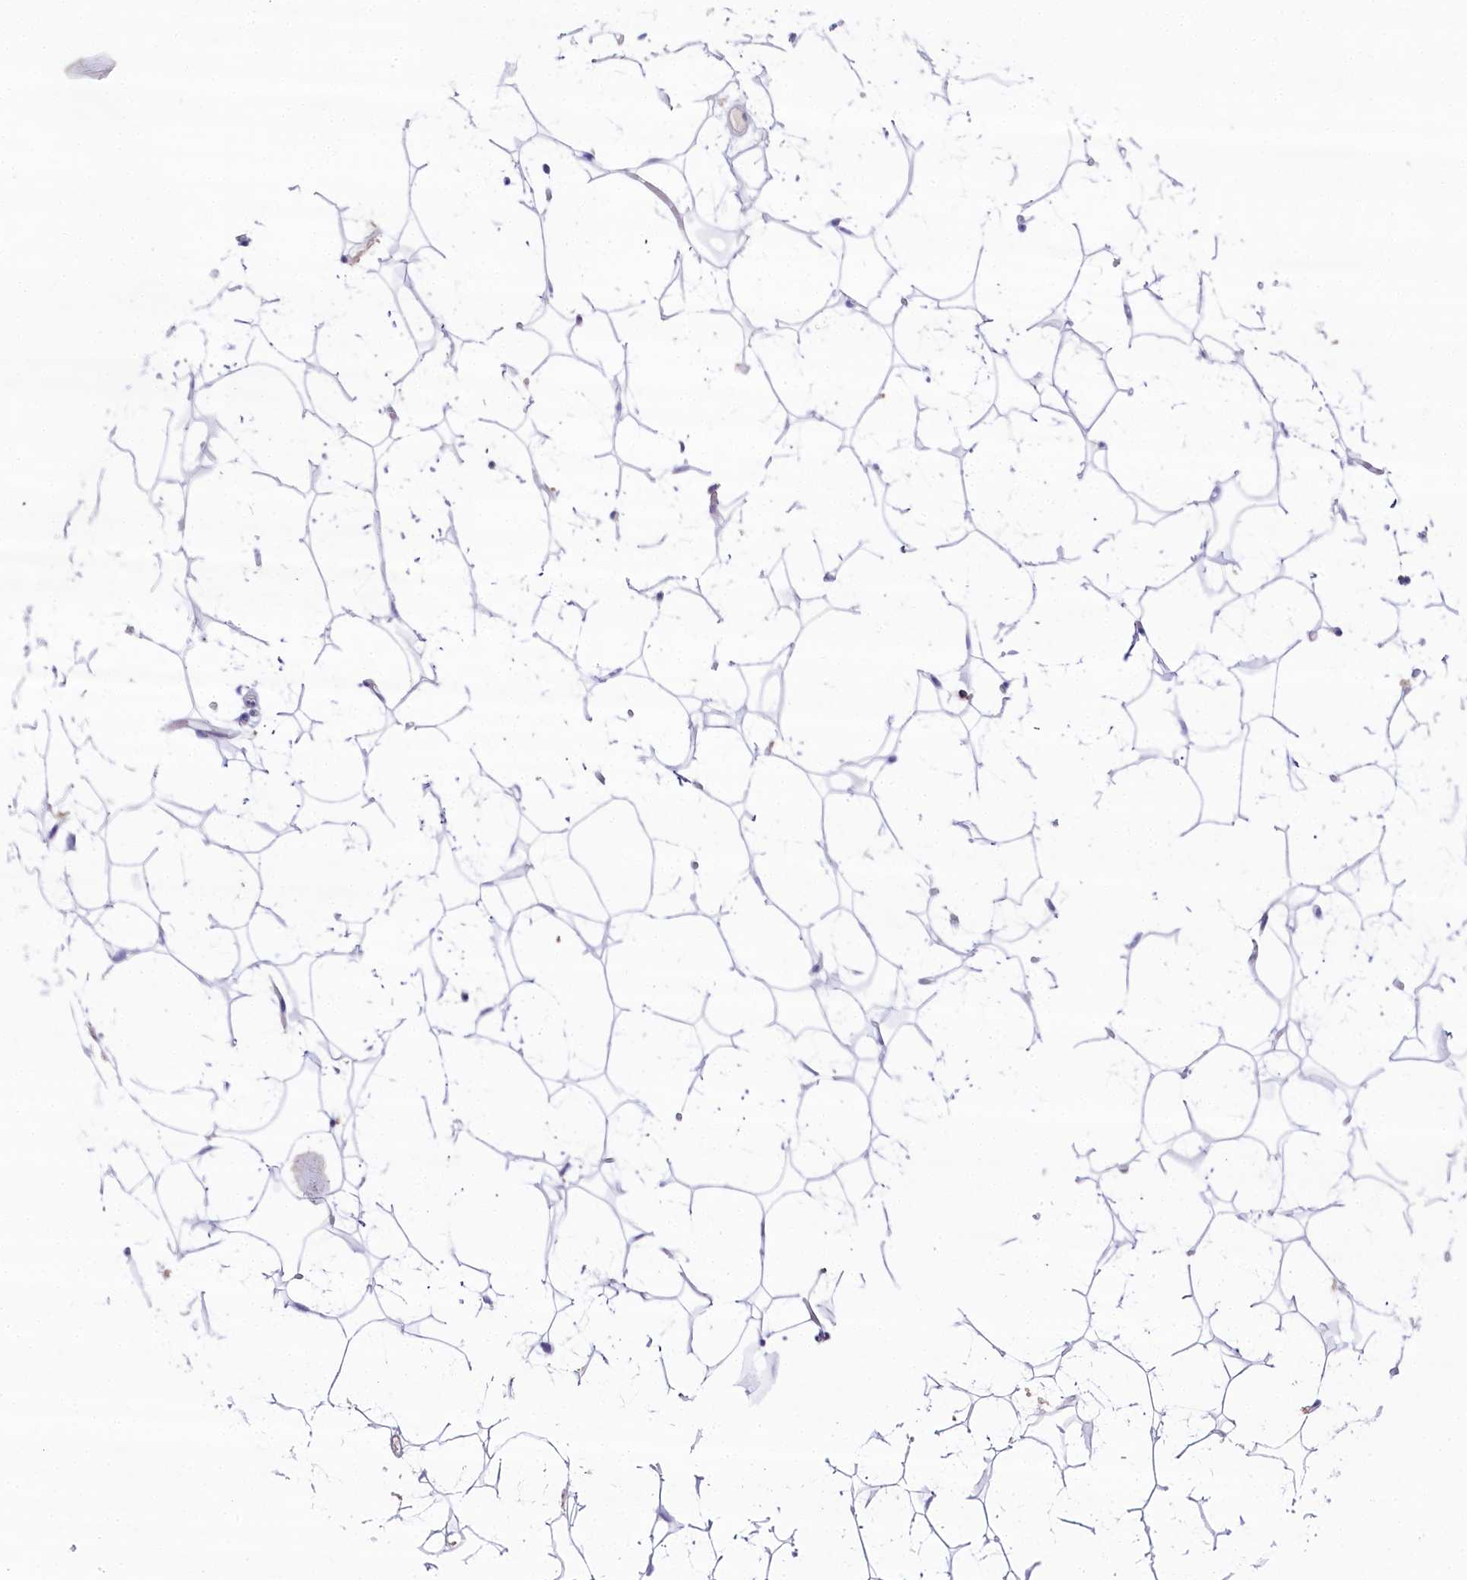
{"staining": {"intensity": "negative", "quantity": "none", "location": "none"}, "tissue": "adipose tissue", "cell_type": "Adipocytes", "image_type": "normal", "snomed": [{"axis": "morphology", "description": "Normal tissue, NOS"}, {"axis": "topography", "description": "Breast"}], "caption": "A micrograph of adipose tissue stained for a protein reveals no brown staining in adipocytes.", "gene": "MYOZ1", "patient": {"sex": "female", "age": 26}}